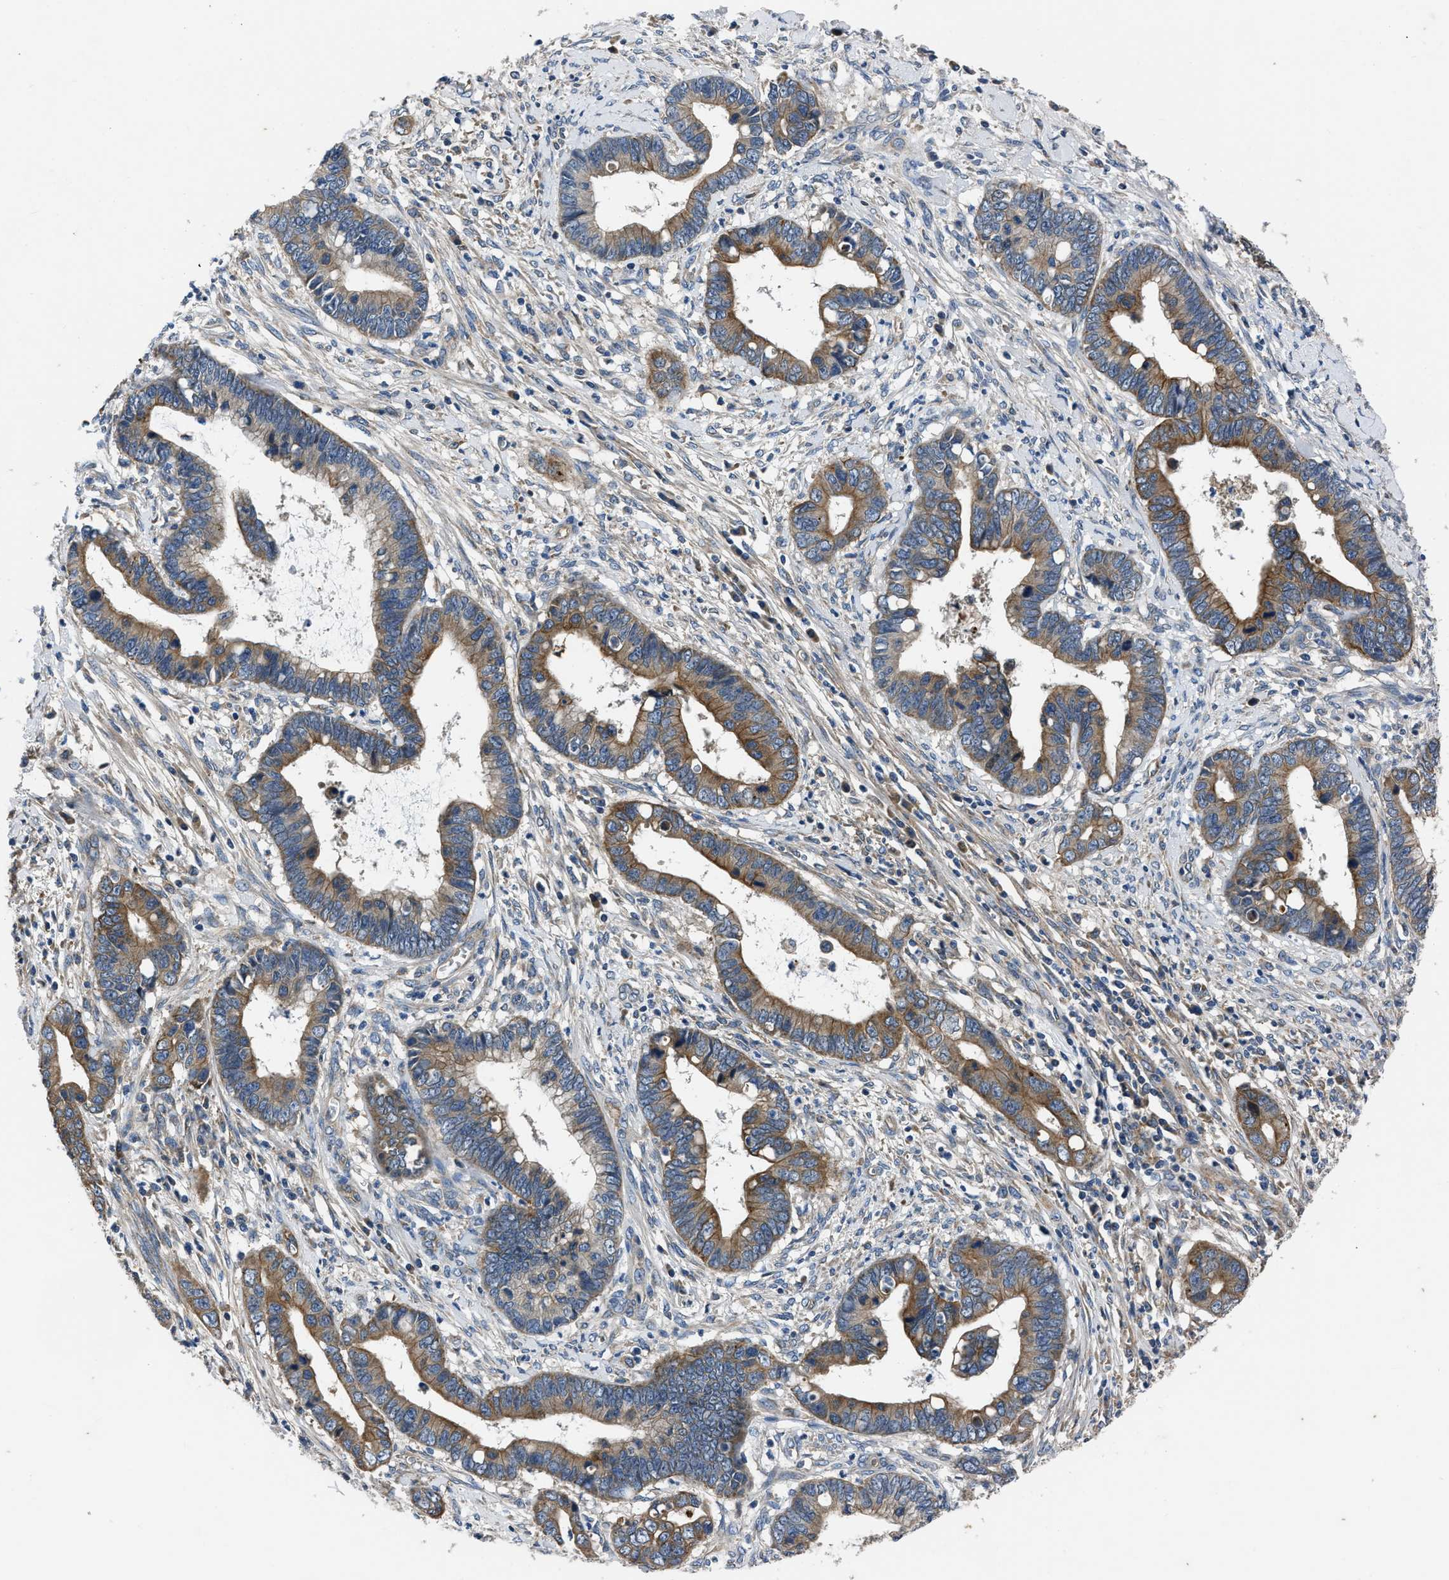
{"staining": {"intensity": "moderate", "quantity": ">75%", "location": "cytoplasmic/membranous"}, "tissue": "cervical cancer", "cell_type": "Tumor cells", "image_type": "cancer", "snomed": [{"axis": "morphology", "description": "Adenocarcinoma, NOS"}, {"axis": "topography", "description": "Cervix"}], "caption": "Tumor cells display medium levels of moderate cytoplasmic/membranous positivity in about >75% of cells in adenocarcinoma (cervical). The protein of interest is shown in brown color, while the nuclei are stained blue.", "gene": "ERC1", "patient": {"sex": "female", "age": 44}}